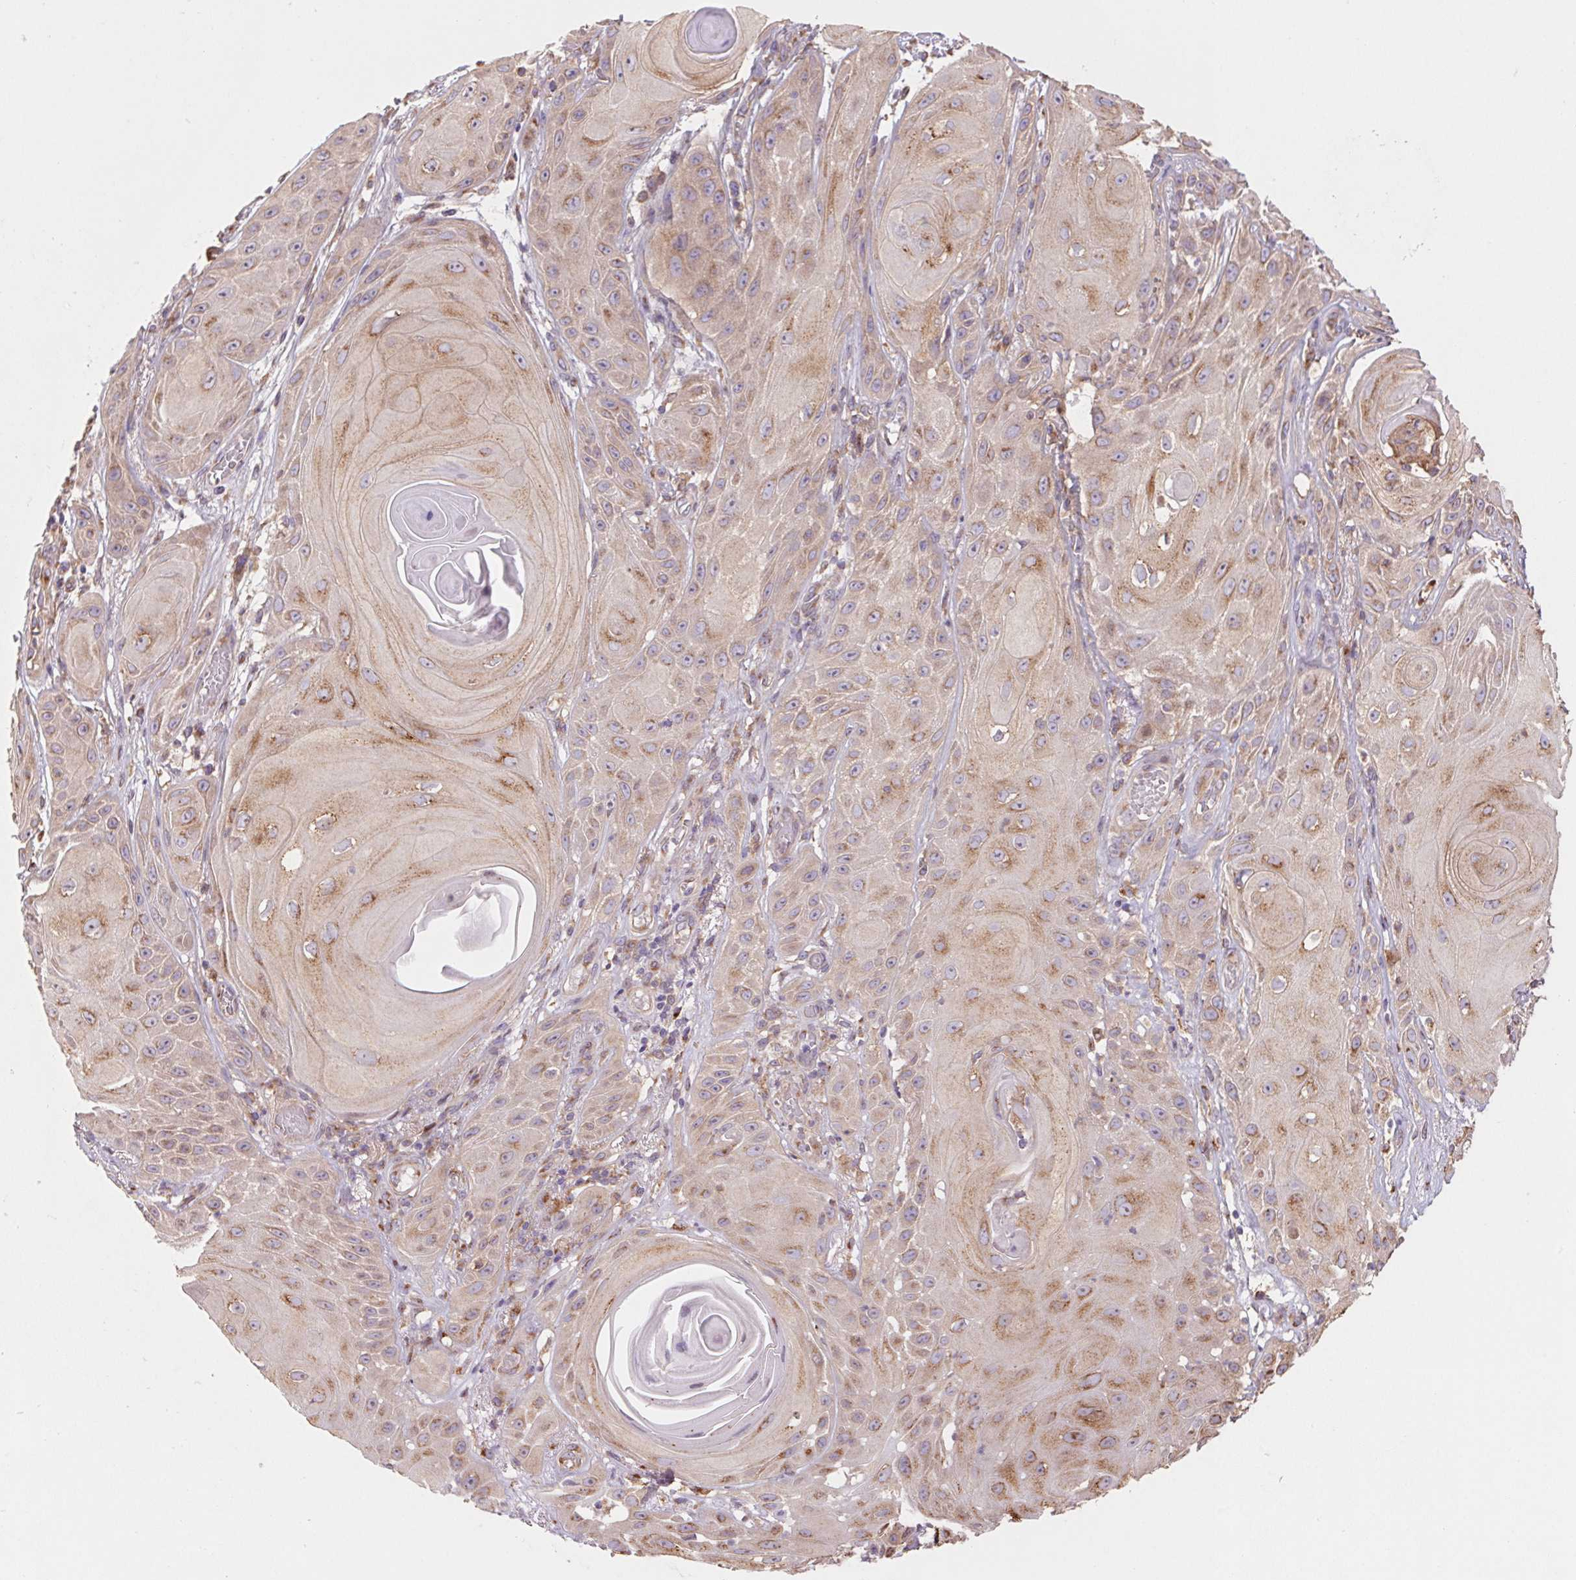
{"staining": {"intensity": "moderate", "quantity": "25%-75%", "location": "cytoplasmic/membranous"}, "tissue": "skin cancer", "cell_type": "Tumor cells", "image_type": "cancer", "snomed": [{"axis": "morphology", "description": "Squamous cell carcinoma, NOS"}, {"axis": "topography", "description": "Skin"}], "caption": "This is an image of IHC staining of skin cancer, which shows moderate expression in the cytoplasmic/membranous of tumor cells.", "gene": "RAB1A", "patient": {"sex": "male", "age": 62}}